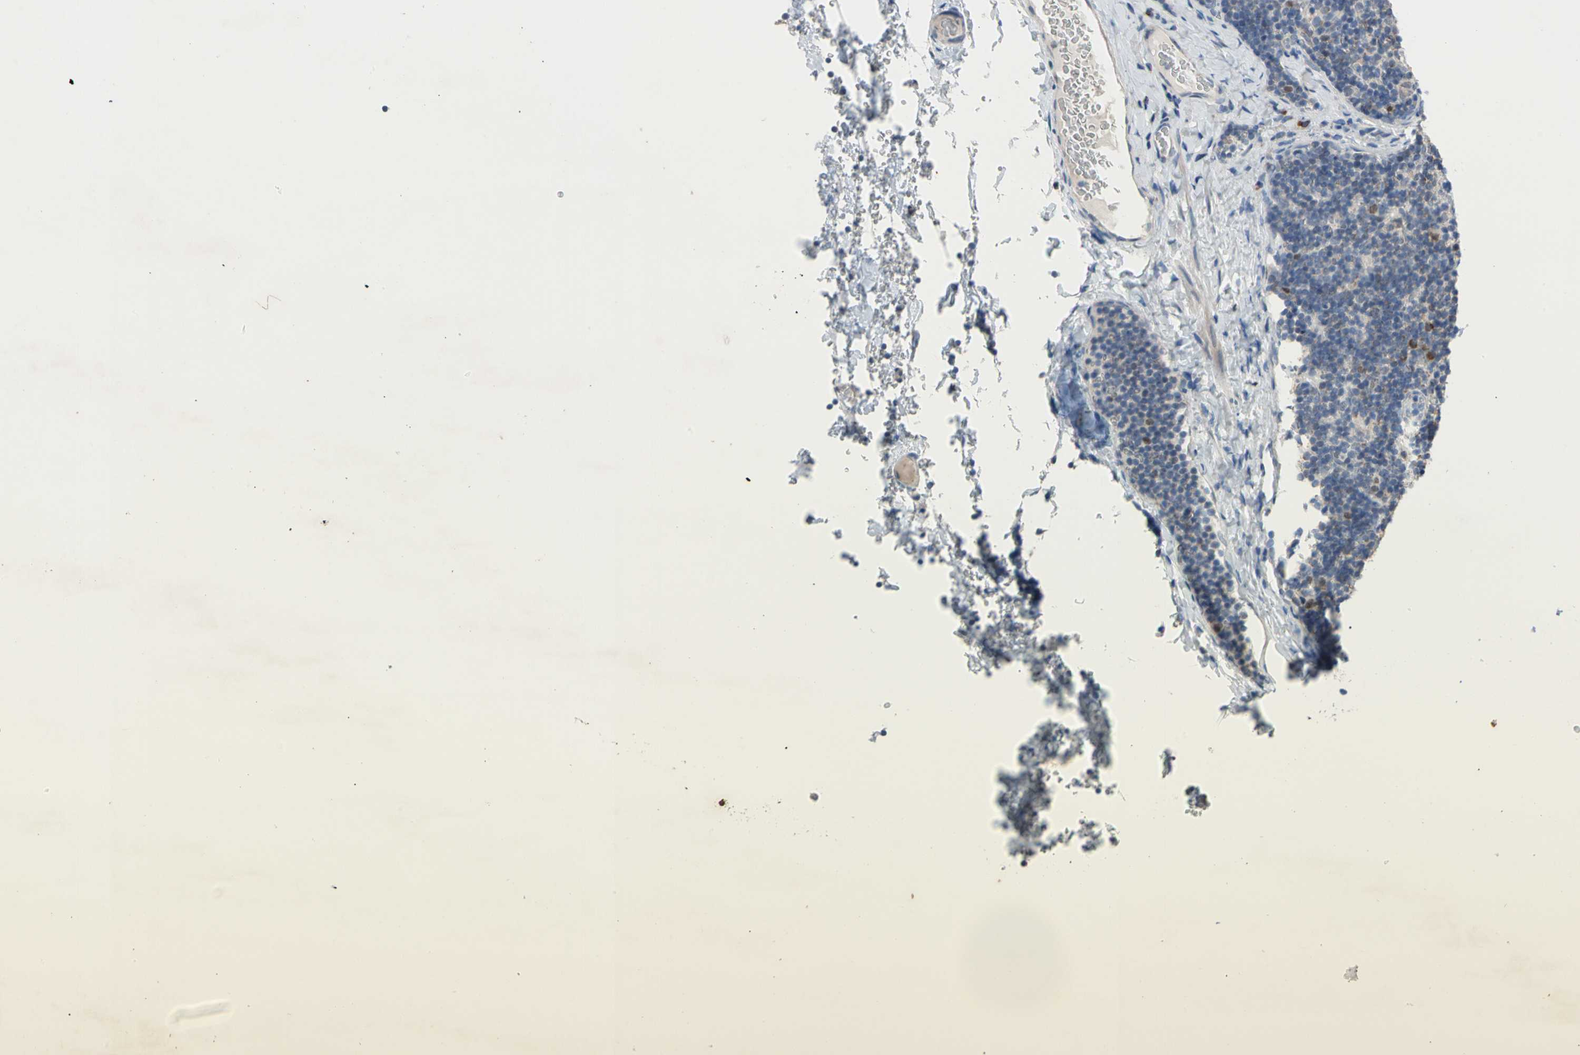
{"staining": {"intensity": "moderate", "quantity": "25%-75%", "location": "cytoplasmic/membranous"}, "tissue": "lymph node", "cell_type": "Germinal center cells", "image_type": "normal", "snomed": [{"axis": "morphology", "description": "Normal tissue, NOS"}, {"axis": "topography", "description": "Lymph node"}], "caption": "IHC photomicrograph of unremarkable human lymph node stained for a protein (brown), which reveals medium levels of moderate cytoplasmic/membranous positivity in approximately 25%-75% of germinal center cells.", "gene": "MARK1", "patient": {"sex": "female", "age": 14}}